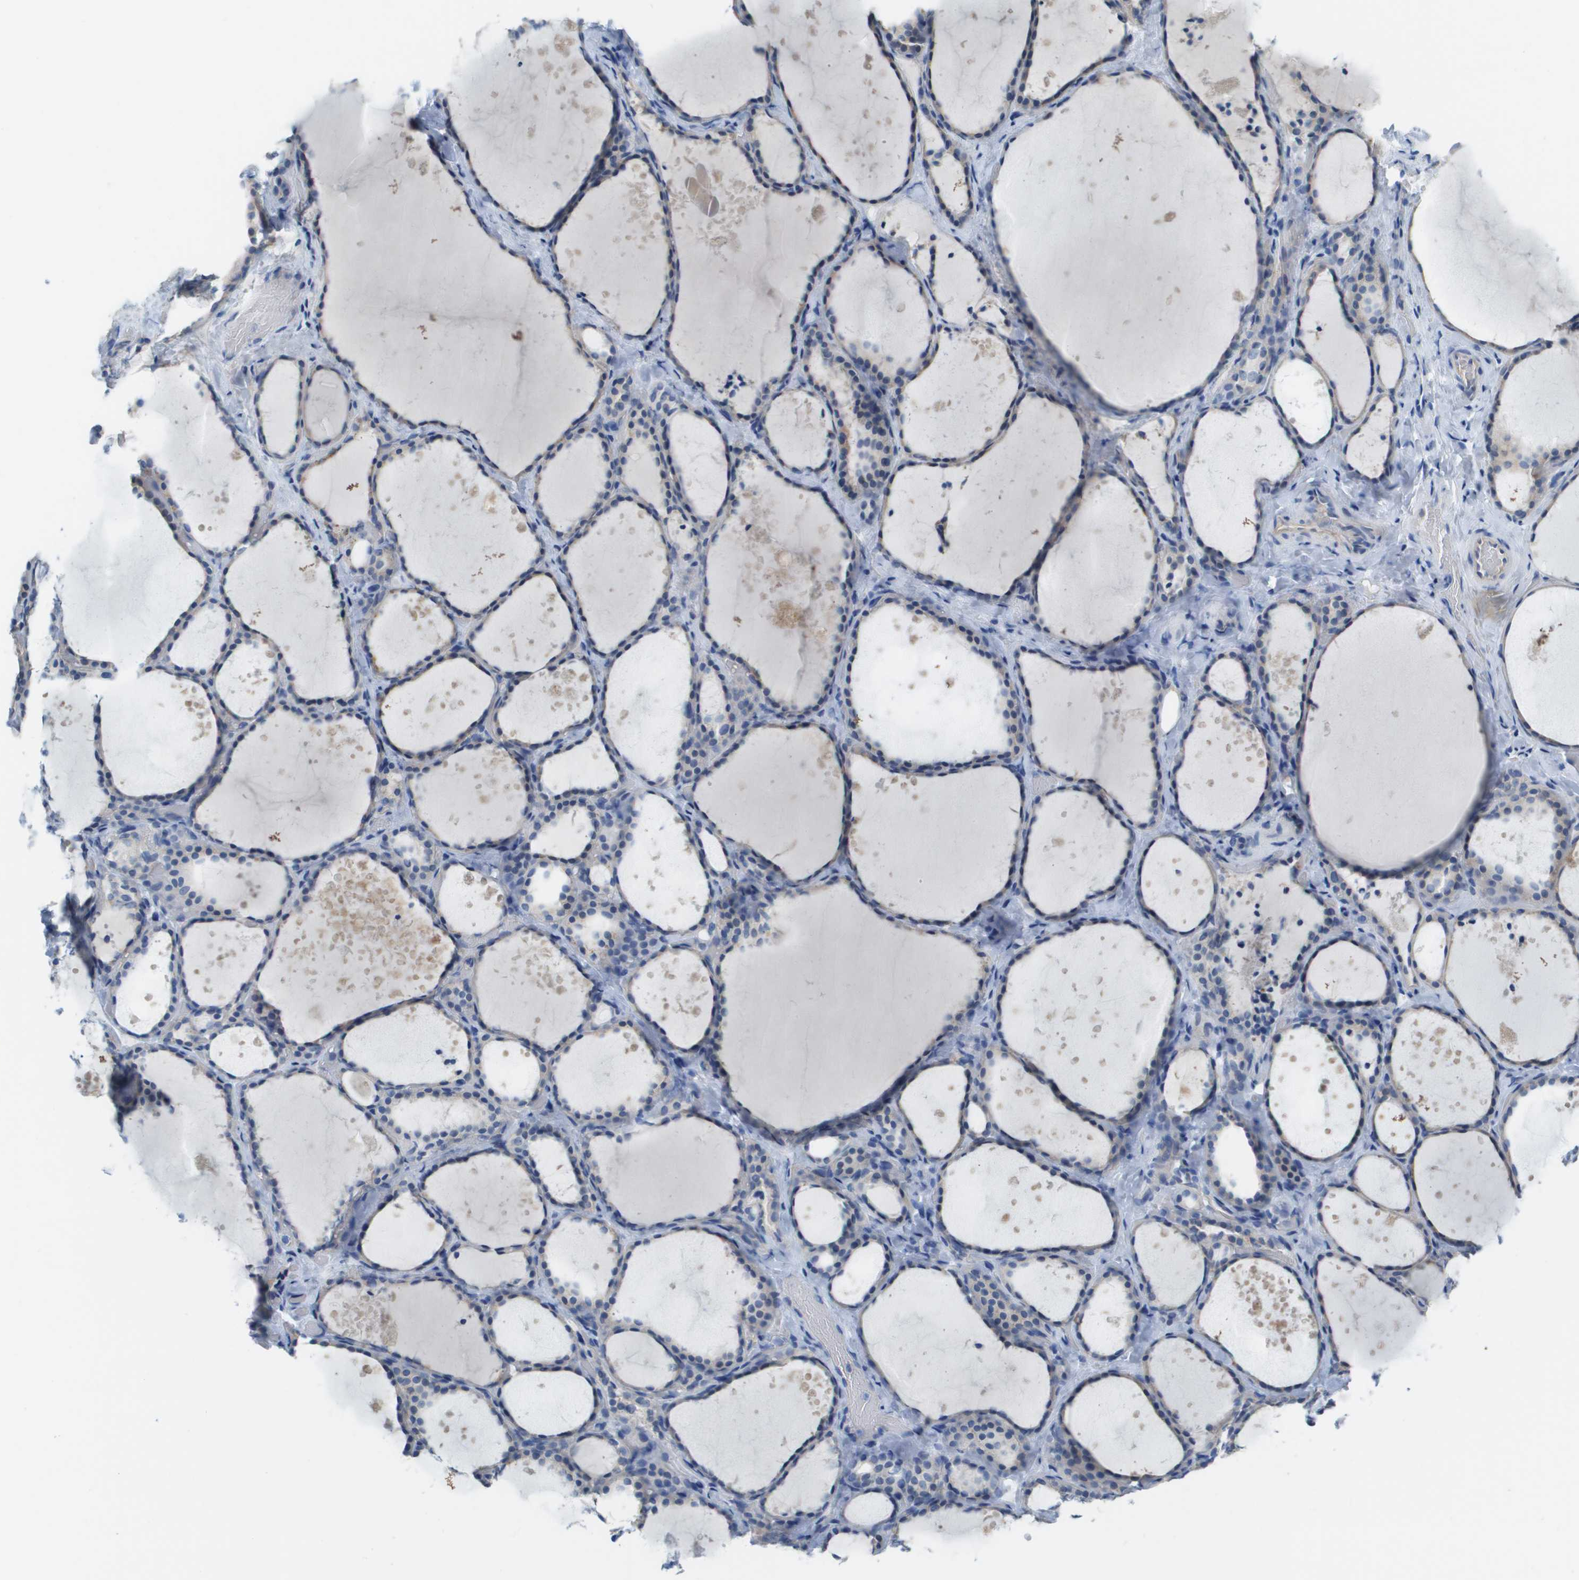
{"staining": {"intensity": "negative", "quantity": "none", "location": "none"}, "tissue": "thyroid gland", "cell_type": "Glandular cells", "image_type": "normal", "snomed": [{"axis": "morphology", "description": "Normal tissue, NOS"}, {"axis": "topography", "description": "Thyroid gland"}], "caption": "Glandular cells show no significant positivity in normal thyroid gland.", "gene": "CD46", "patient": {"sex": "female", "age": 44}}